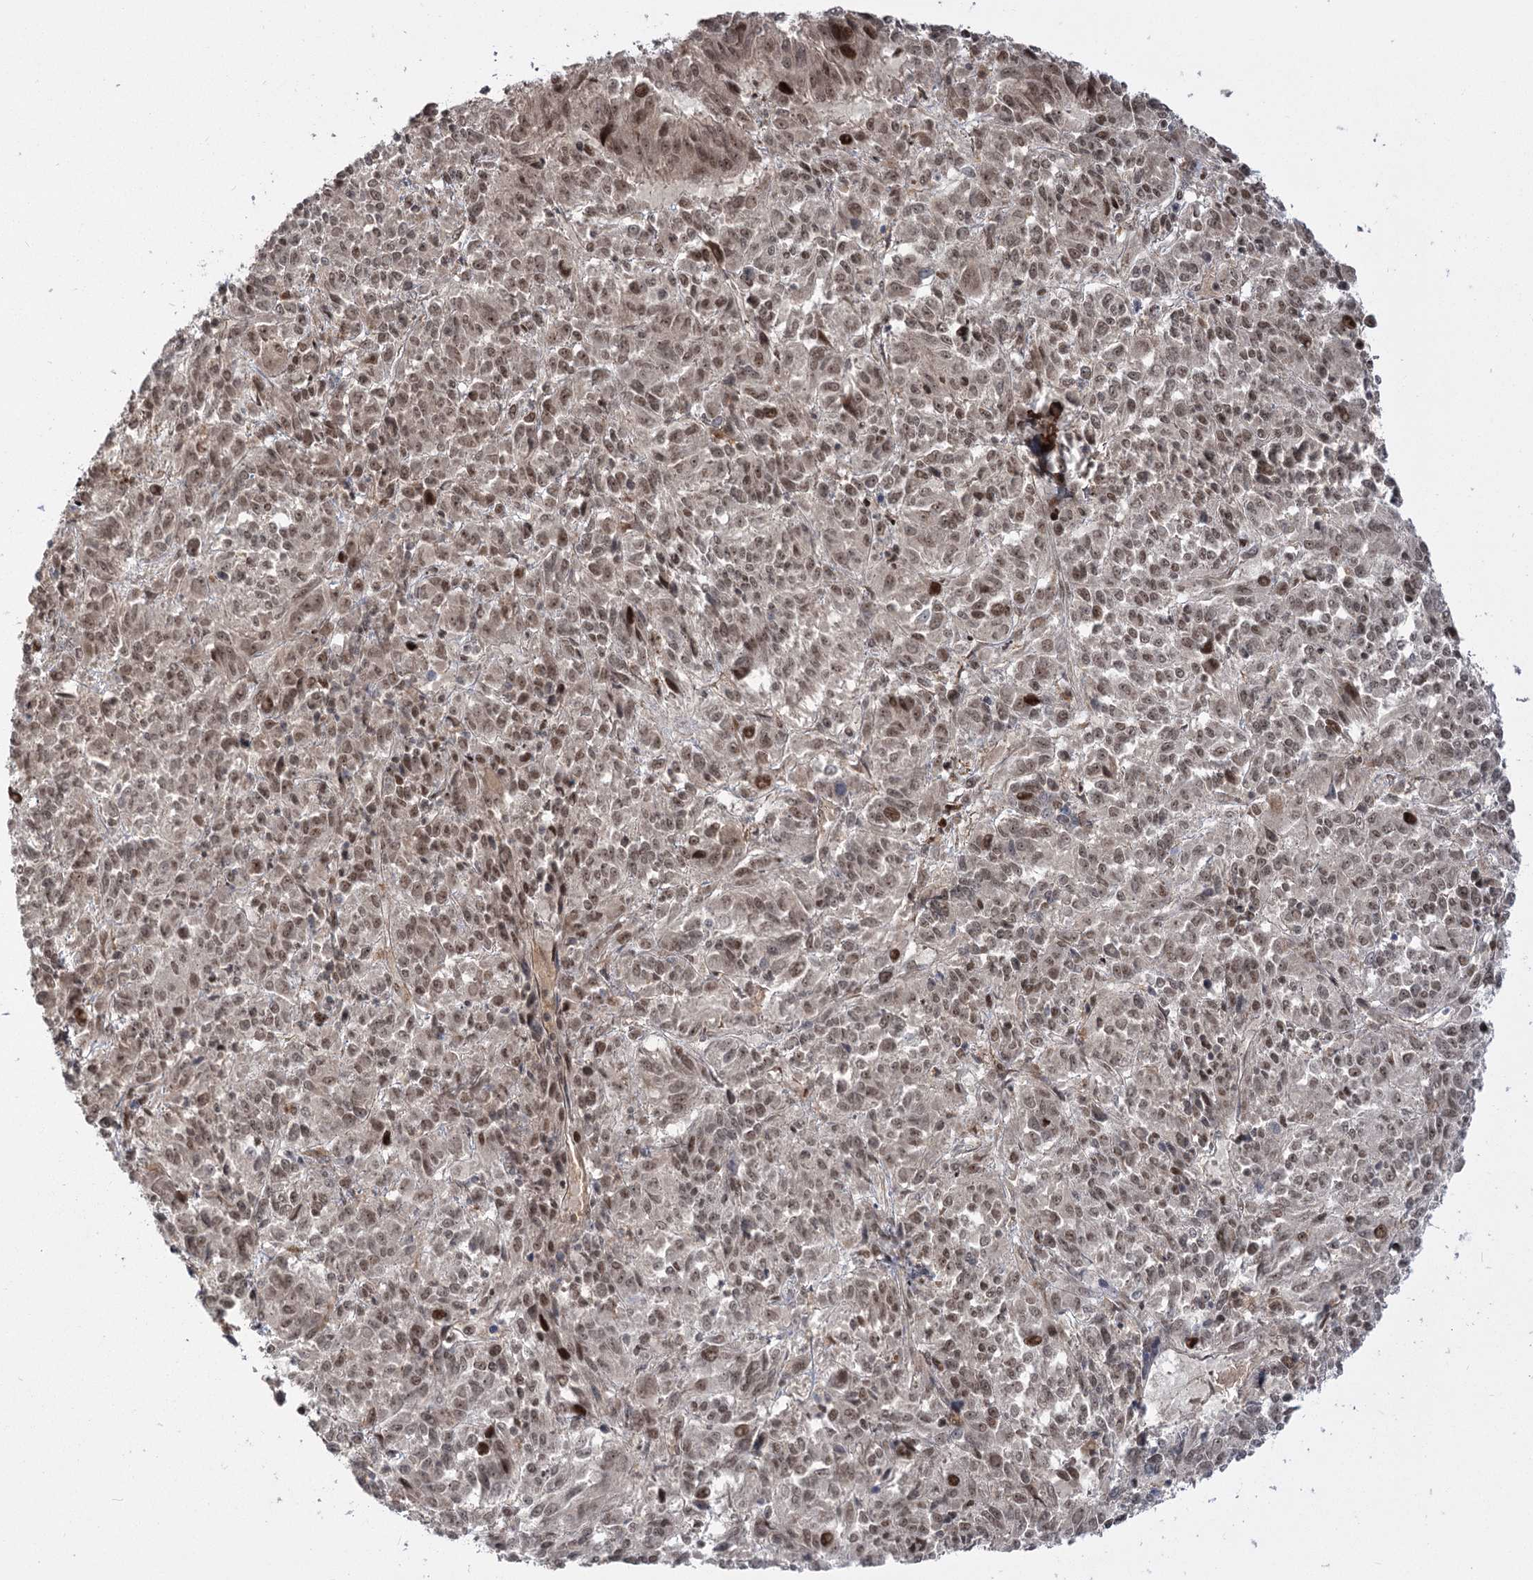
{"staining": {"intensity": "moderate", "quantity": "25%-75%", "location": "nuclear"}, "tissue": "melanoma", "cell_type": "Tumor cells", "image_type": "cancer", "snomed": [{"axis": "morphology", "description": "Malignant melanoma, Metastatic site"}, {"axis": "topography", "description": "Lung"}], "caption": "Protein expression analysis of malignant melanoma (metastatic site) reveals moderate nuclear positivity in approximately 25%-75% of tumor cells. (DAB (3,3'-diaminobenzidine) = brown stain, brightfield microscopy at high magnification).", "gene": "HELQ", "patient": {"sex": "male", "age": 64}}